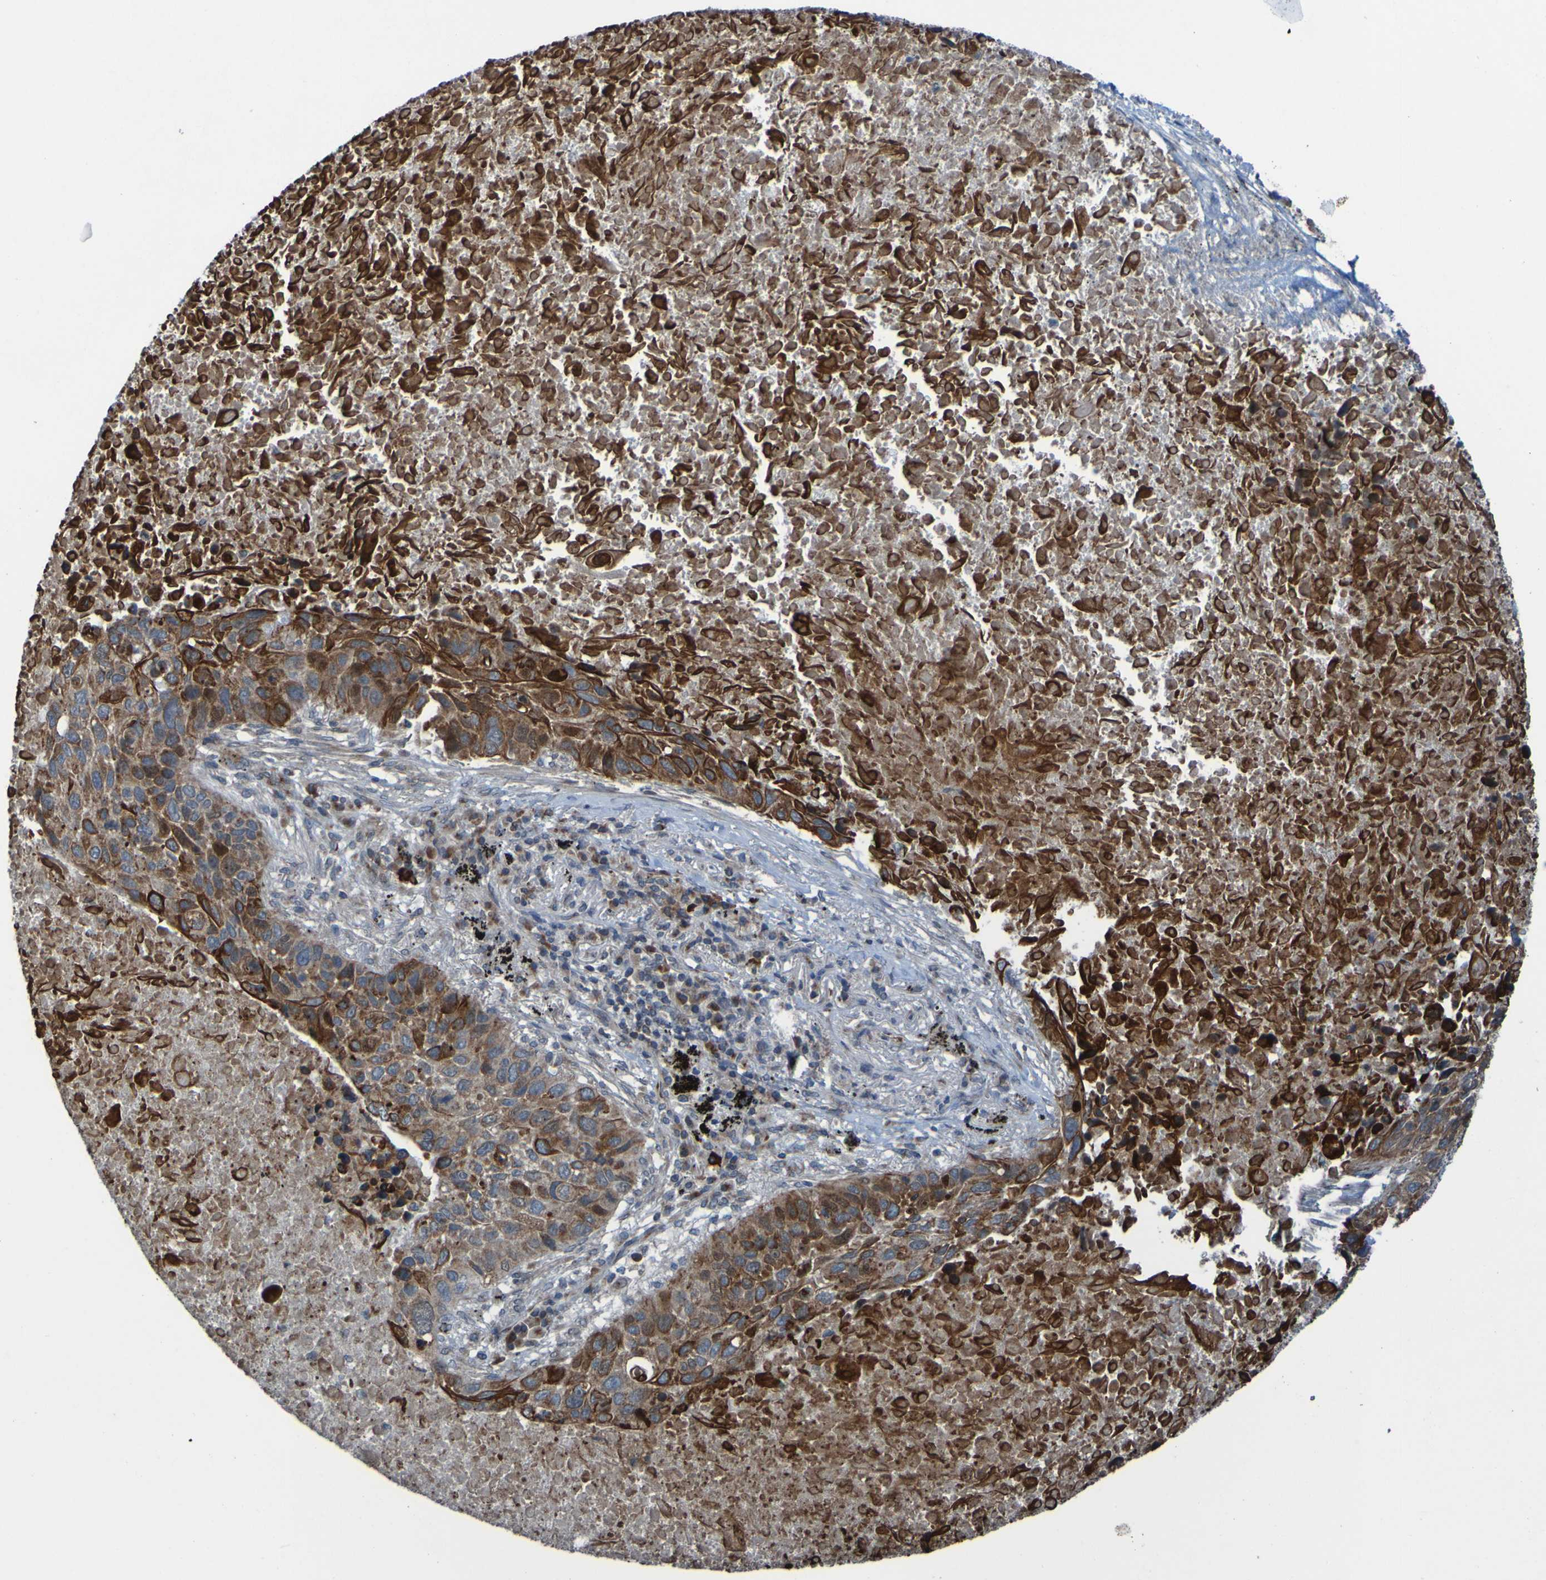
{"staining": {"intensity": "strong", "quantity": ">75%", "location": "cytoplasmic/membranous"}, "tissue": "lung cancer", "cell_type": "Tumor cells", "image_type": "cancer", "snomed": [{"axis": "morphology", "description": "Squamous cell carcinoma, NOS"}, {"axis": "topography", "description": "Lung"}], "caption": "Immunohistochemical staining of lung squamous cell carcinoma shows strong cytoplasmic/membranous protein positivity in about >75% of tumor cells.", "gene": "UNG", "patient": {"sex": "male", "age": 57}}